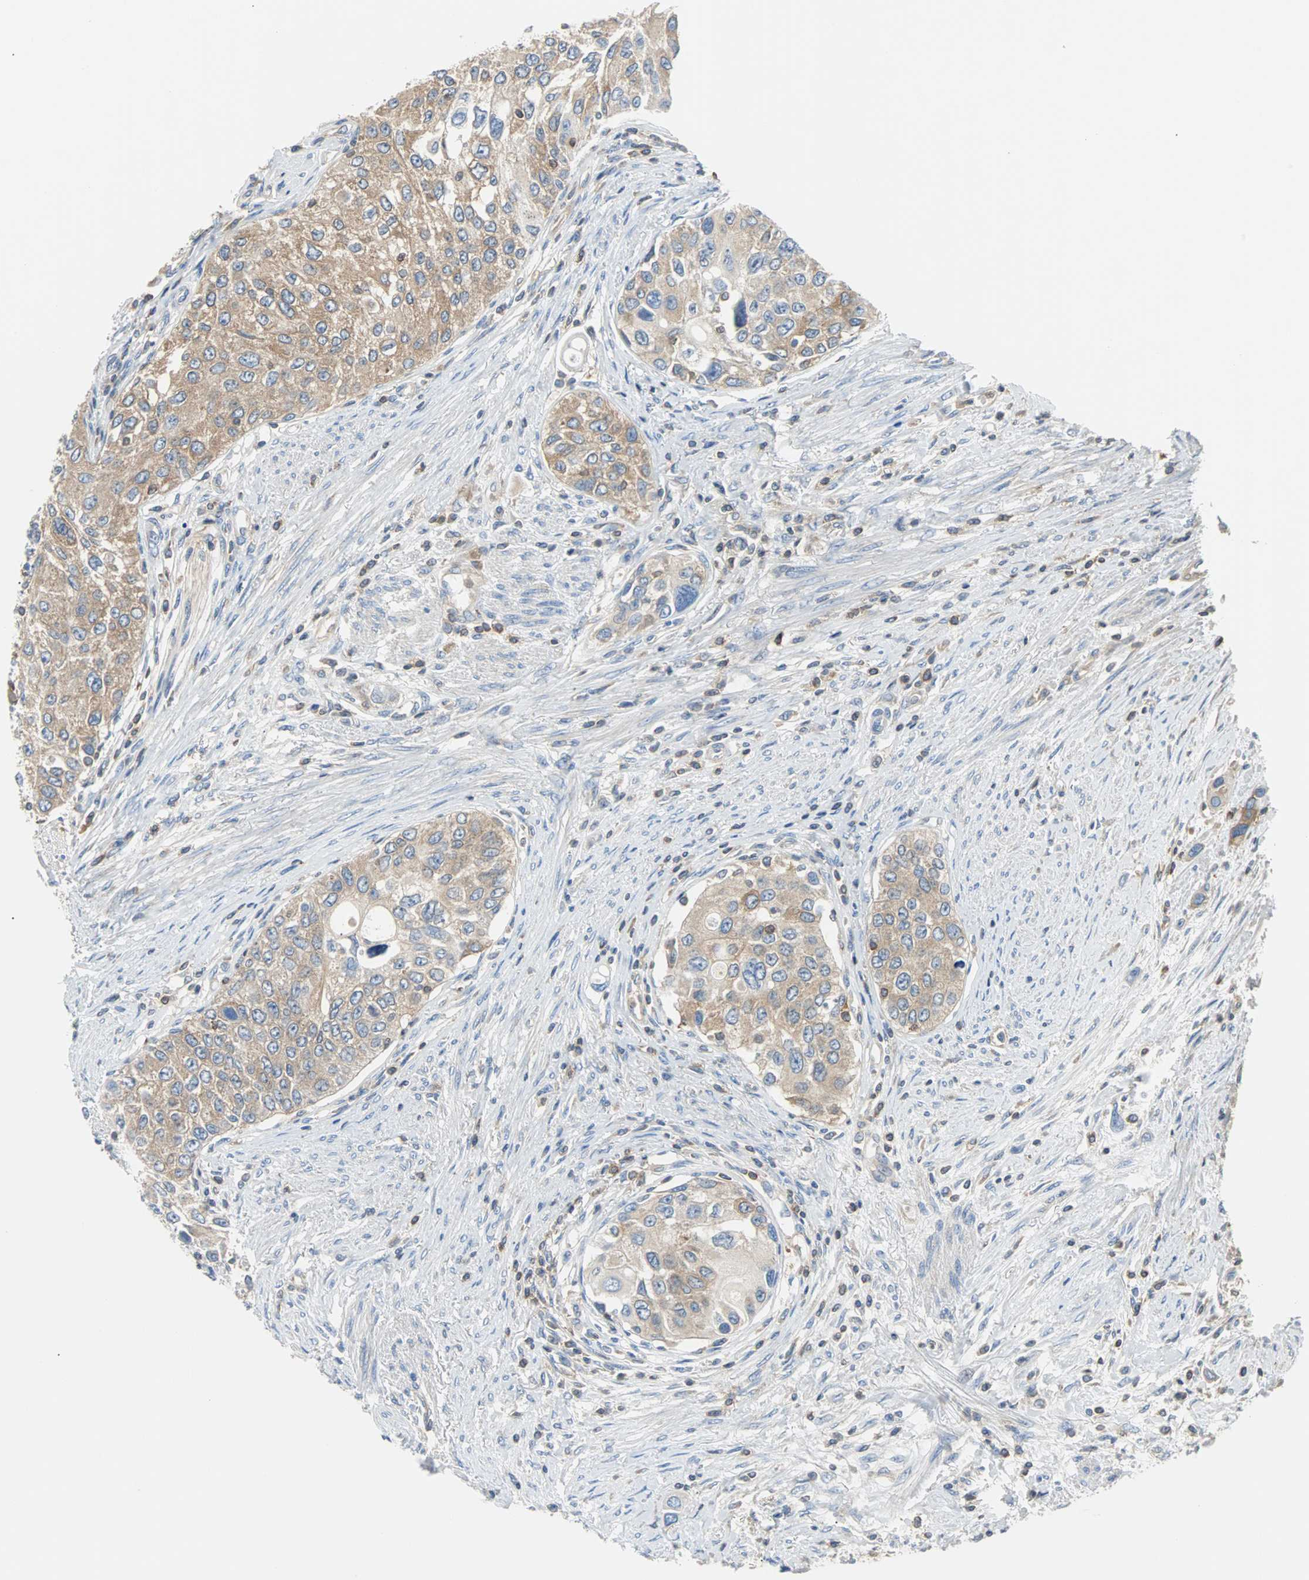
{"staining": {"intensity": "weak", "quantity": ">75%", "location": "cytoplasmic/membranous"}, "tissue": "urothelial cancer", "cell_type": "Tumor cells", "image_type": "cancer", "snomed": [{"axis": "morphology", "description": "Urothelial carcinoma, High grade"}, {"axis": "topography", "description": "Urinary bladder"}], "caption": "An image of urothelial carcinoma (high-grade) stained for a protein reveals weak cytoplasmic/membranous brown staining in tumor cells.", "gene": "TSC22D4", "patient": {"sex": "female", "age": 56}}